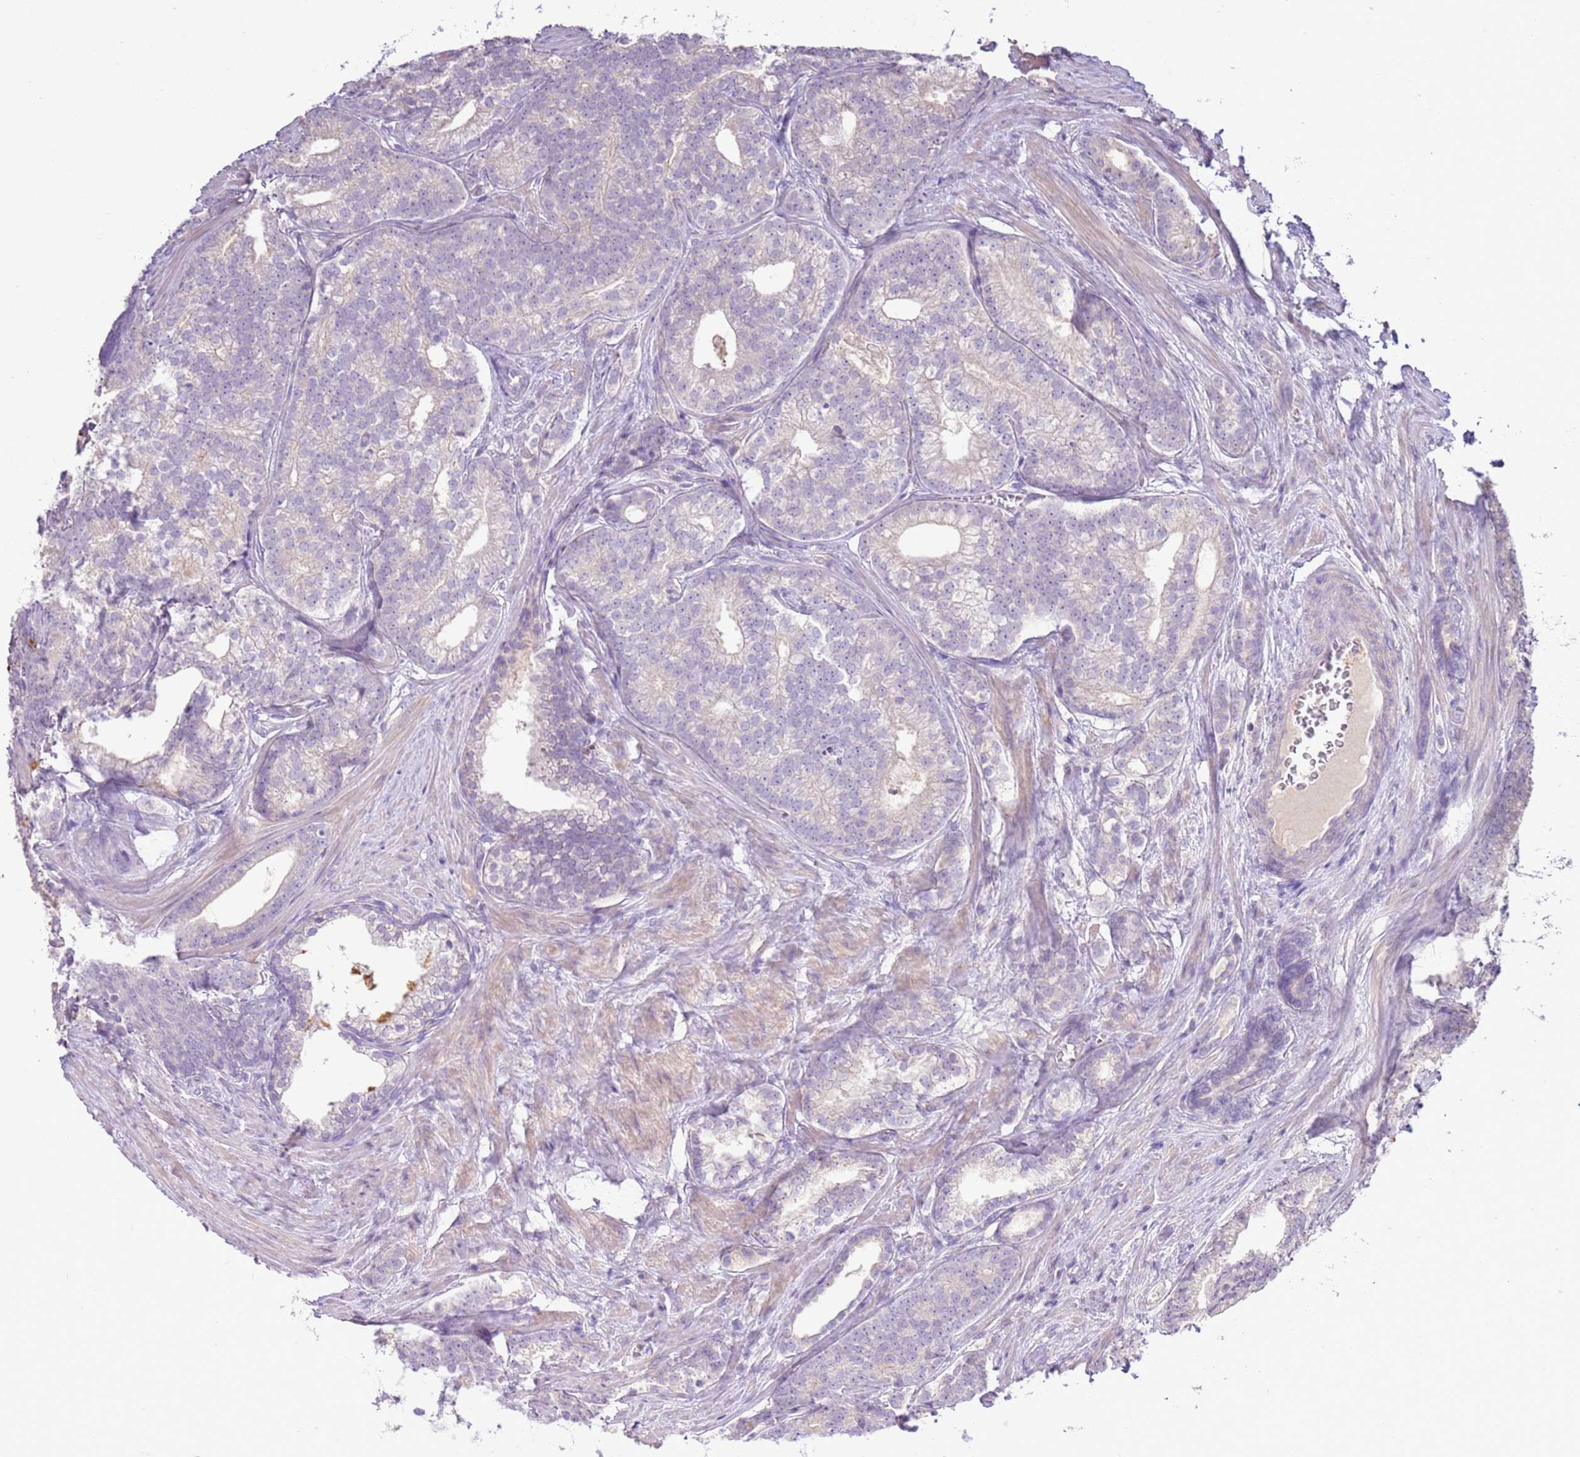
{"staining": {"intensity": "negative", "quantity": "none", "location": "none"}, "tissue": "prostate cancer", "cell_type": "Tumor cells", "image_type": "cancer", "snomed": [{"axis": "morphology", "description": "Adenocarcinoma, Low grade"}, {"axis": "topography", "description": "Prostate"}], "caption": "High power microscopy histopathology image of an immunohistochemistry (IHC) micrograph of prostate cancer (low-grade adenocarcinoma), revealing no significant expression in tumor cells.", "gene": "IL2RG", "patient": {"sex": "male", "age": 71}}